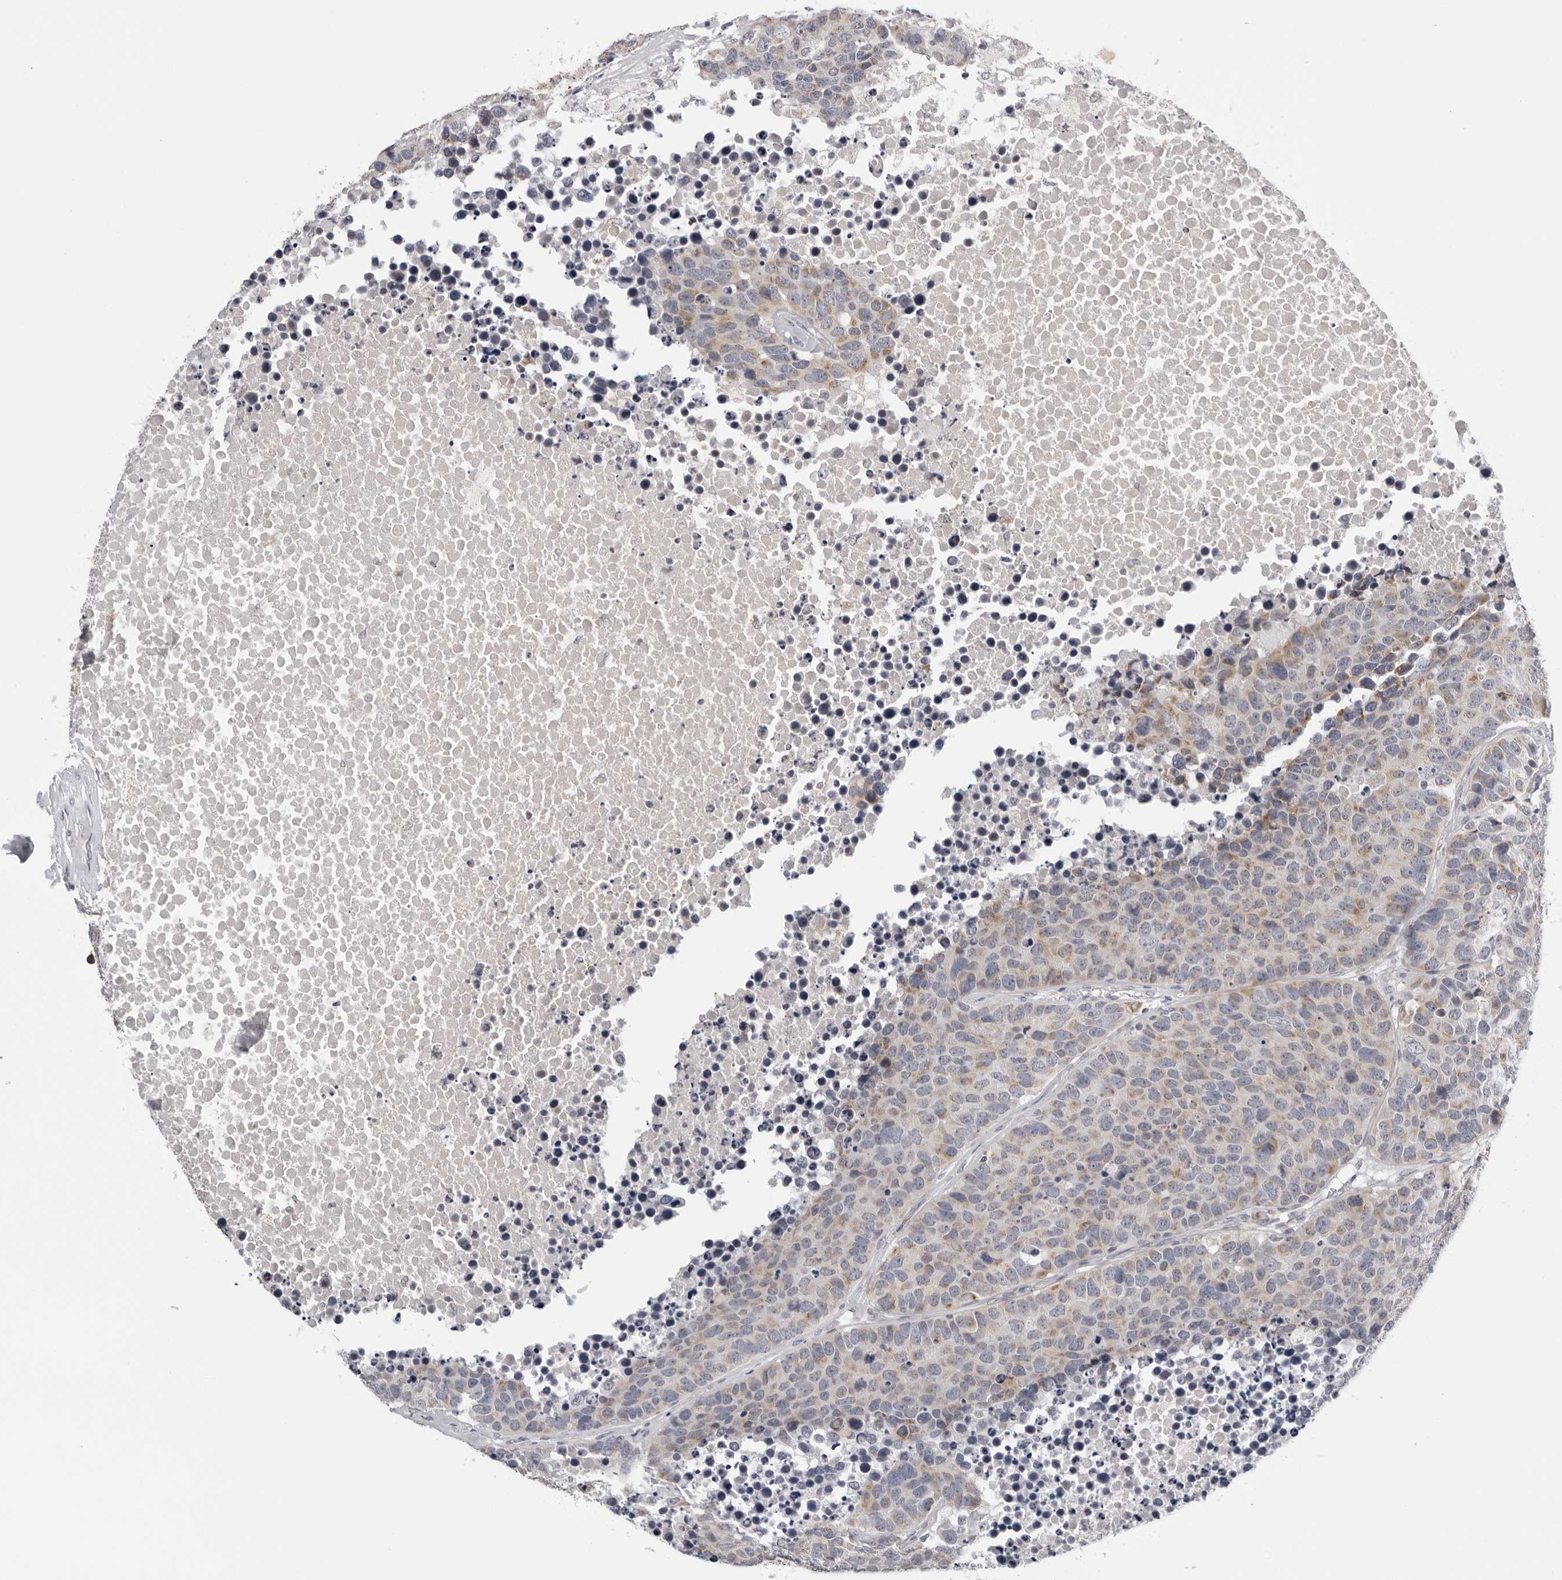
{"staining": {"intensity": "weak", "quantity": "25%-75%", "location": "cytoplasmic/membranous"}, "tissue": "carcinoid", "cell_type": "Tumor cells", "image_type": "cancer", "snomed": [{"axis": "morphology", "description": "Carcinoid, malignant, NOS"}, {"axis": "topography", "description": "Lung"}], "caption": "Carcinoid was stained to show a protein in brown. There is low levels of weak cytoplasmic/membranous positivity in approximately 25%-75% of tumor cells. (Brightfield microscopy of DAB IHC at high magnification).", "gene": "CPT2", "patient": {"sex": "male", "age": 60}}